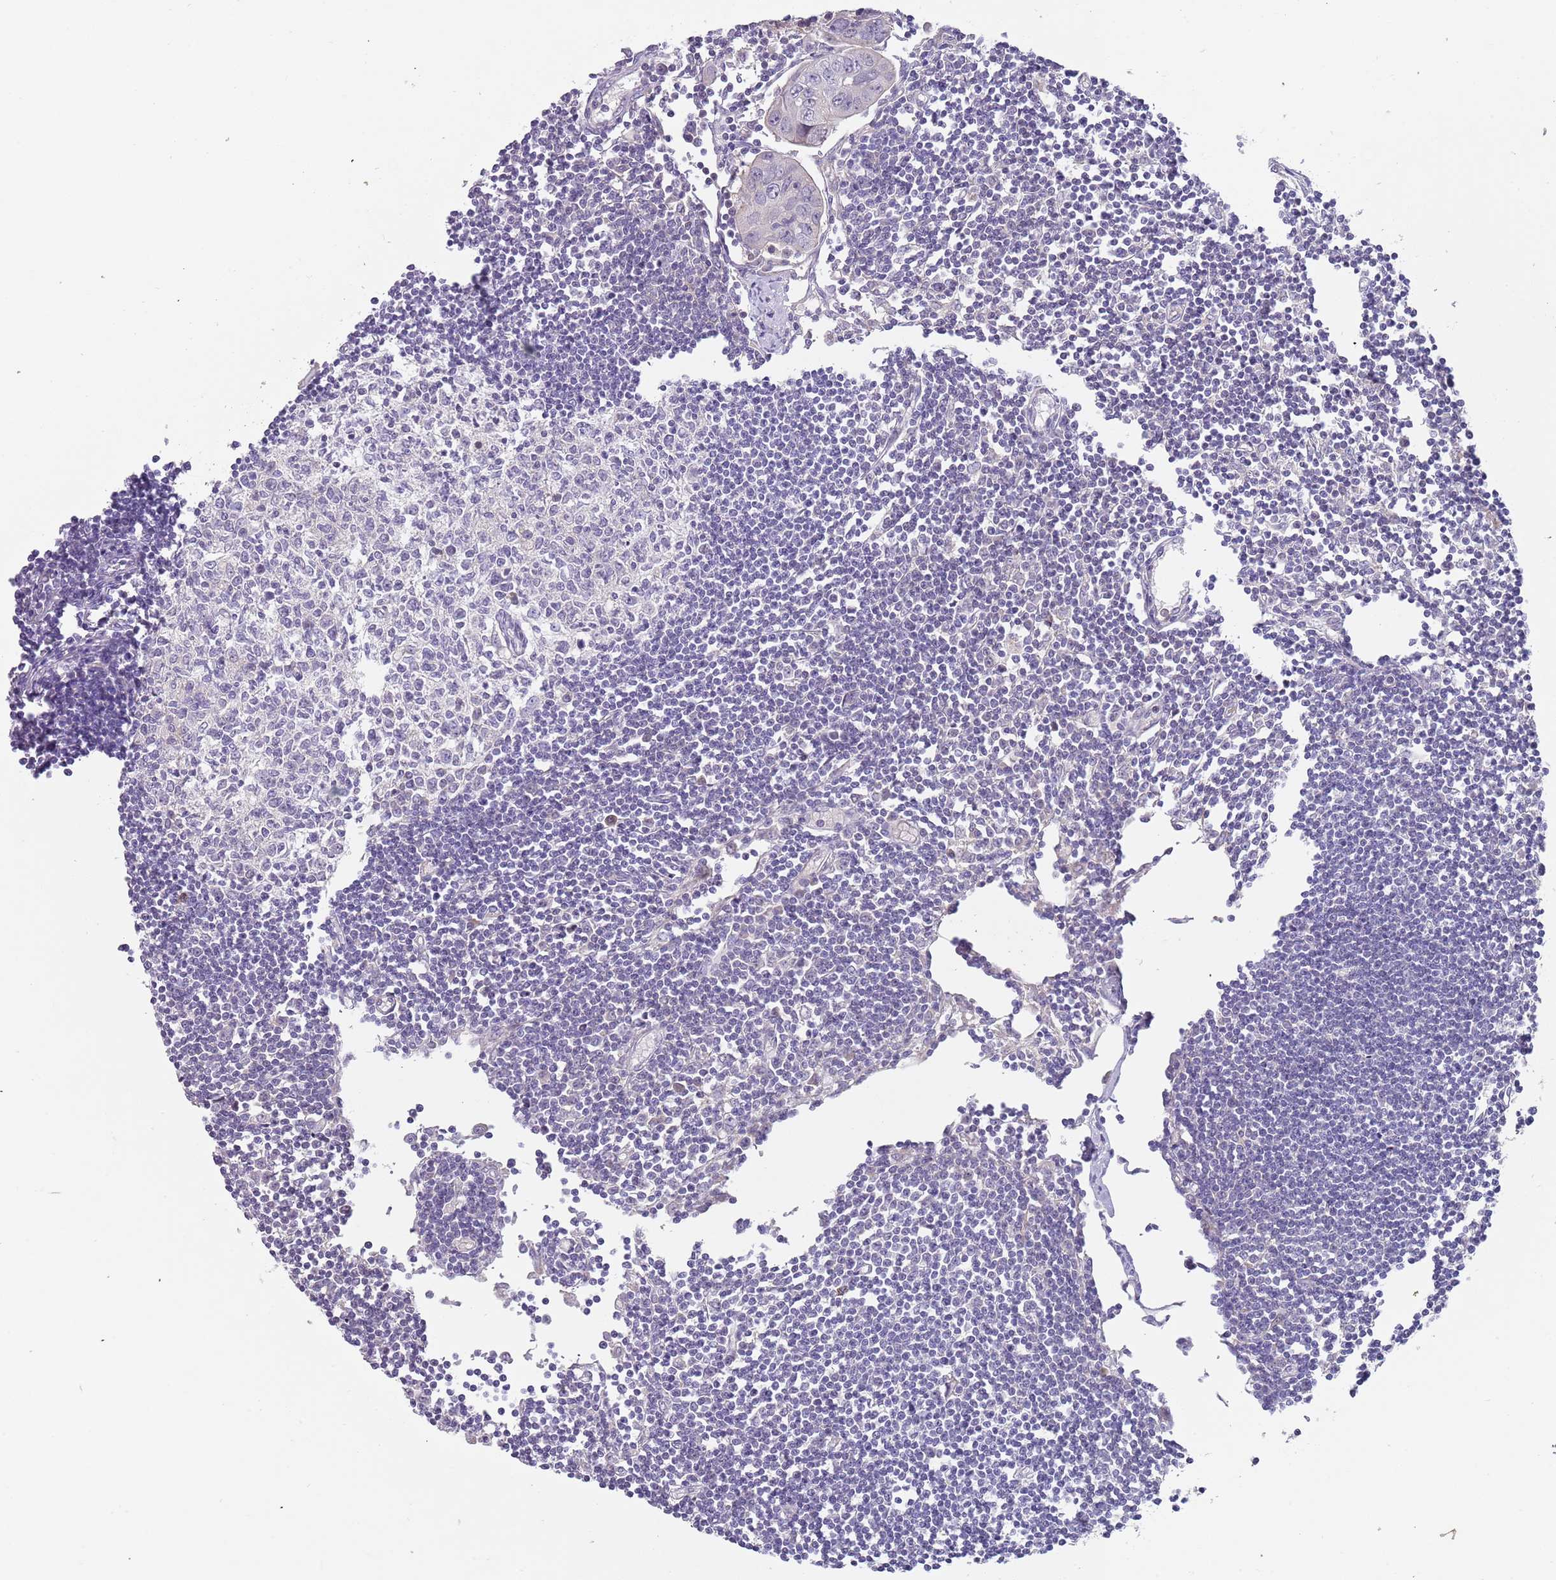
{"staining": {"intensity": "weak", "quantity": "<25%", "location": "cytoplasmic/membranous"}, "tissue": "lymph node", "cell_type": "Germinal center cells", "image_type": "normal", "snomed": [{"axis": "morphology", "description": "Normal tissue, NOS"}, {"axis": "topography", "description": "Lymph node"}], "caption": "This micrograph is of benign lymph node stained with immunohistochemistry (IHC) to label a protein in brown with the nuclei are counter-stained blue. There is no expression in germinal center cells. (Immunohistochemistry (ihc), brightfield microscopy, high magnification).", "gene": "PRAC1", "patient": {"sex": "female", "age": 11}}